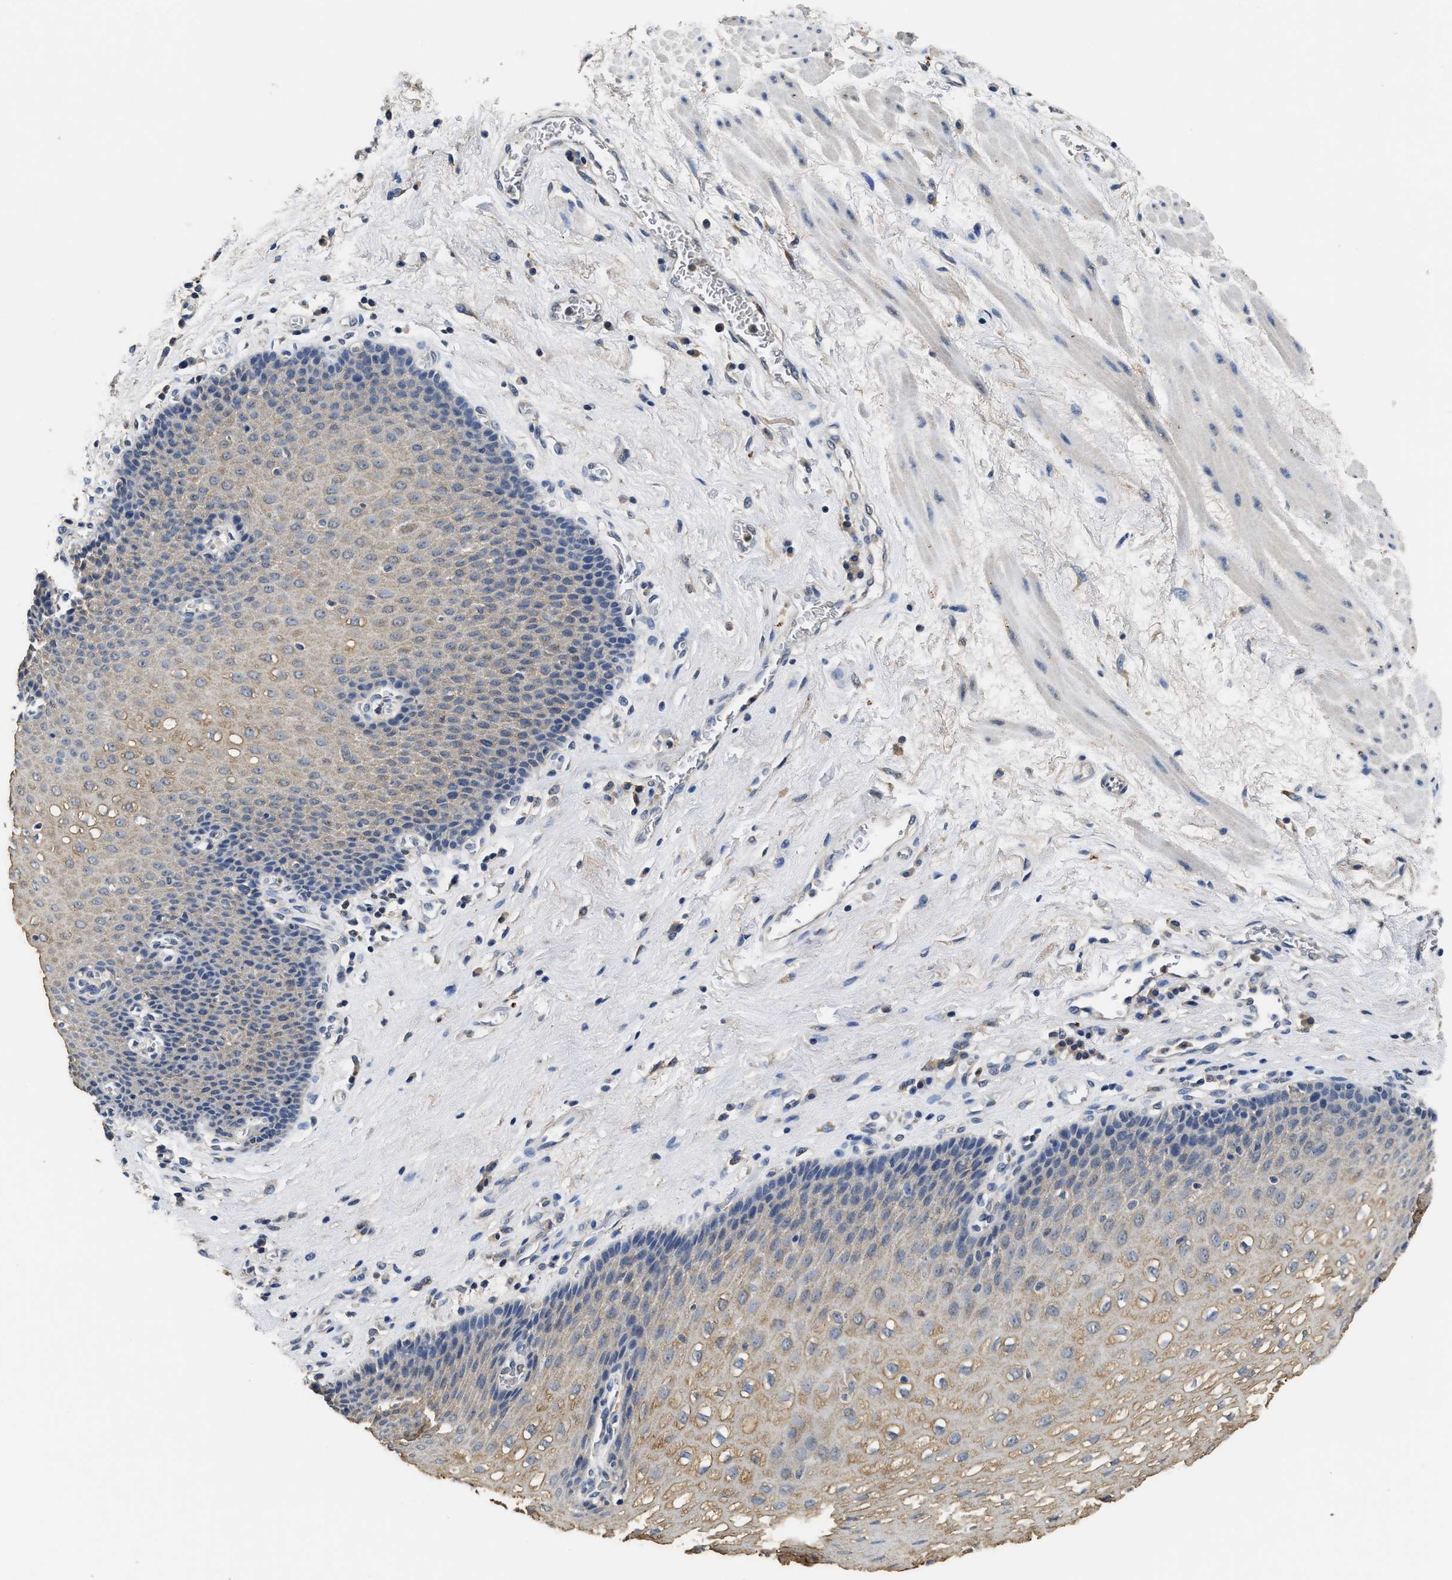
{"staining": {"intensity": "weak", "quantity": "25%-75%", "location": "cytoplasmic/membranous"}, "tissue": "esophagus", "cell_type": "Squamous epithelial cells", "image_type": "normal", "snomed": [{"axis": "morphology", "description": "Normal tissue, NOS"}, {"axis": "topography", "description": "Esophagus"}], "caption": "About 25%-75% of squamous epithelial cells in normal human esophagus demonstrate weak cytoplasmic/membranous protein staining as visualized by brown immunohistochemical staining.", "gene": "CTNNA1", "patient": {"sex": "male", "age": 48}}